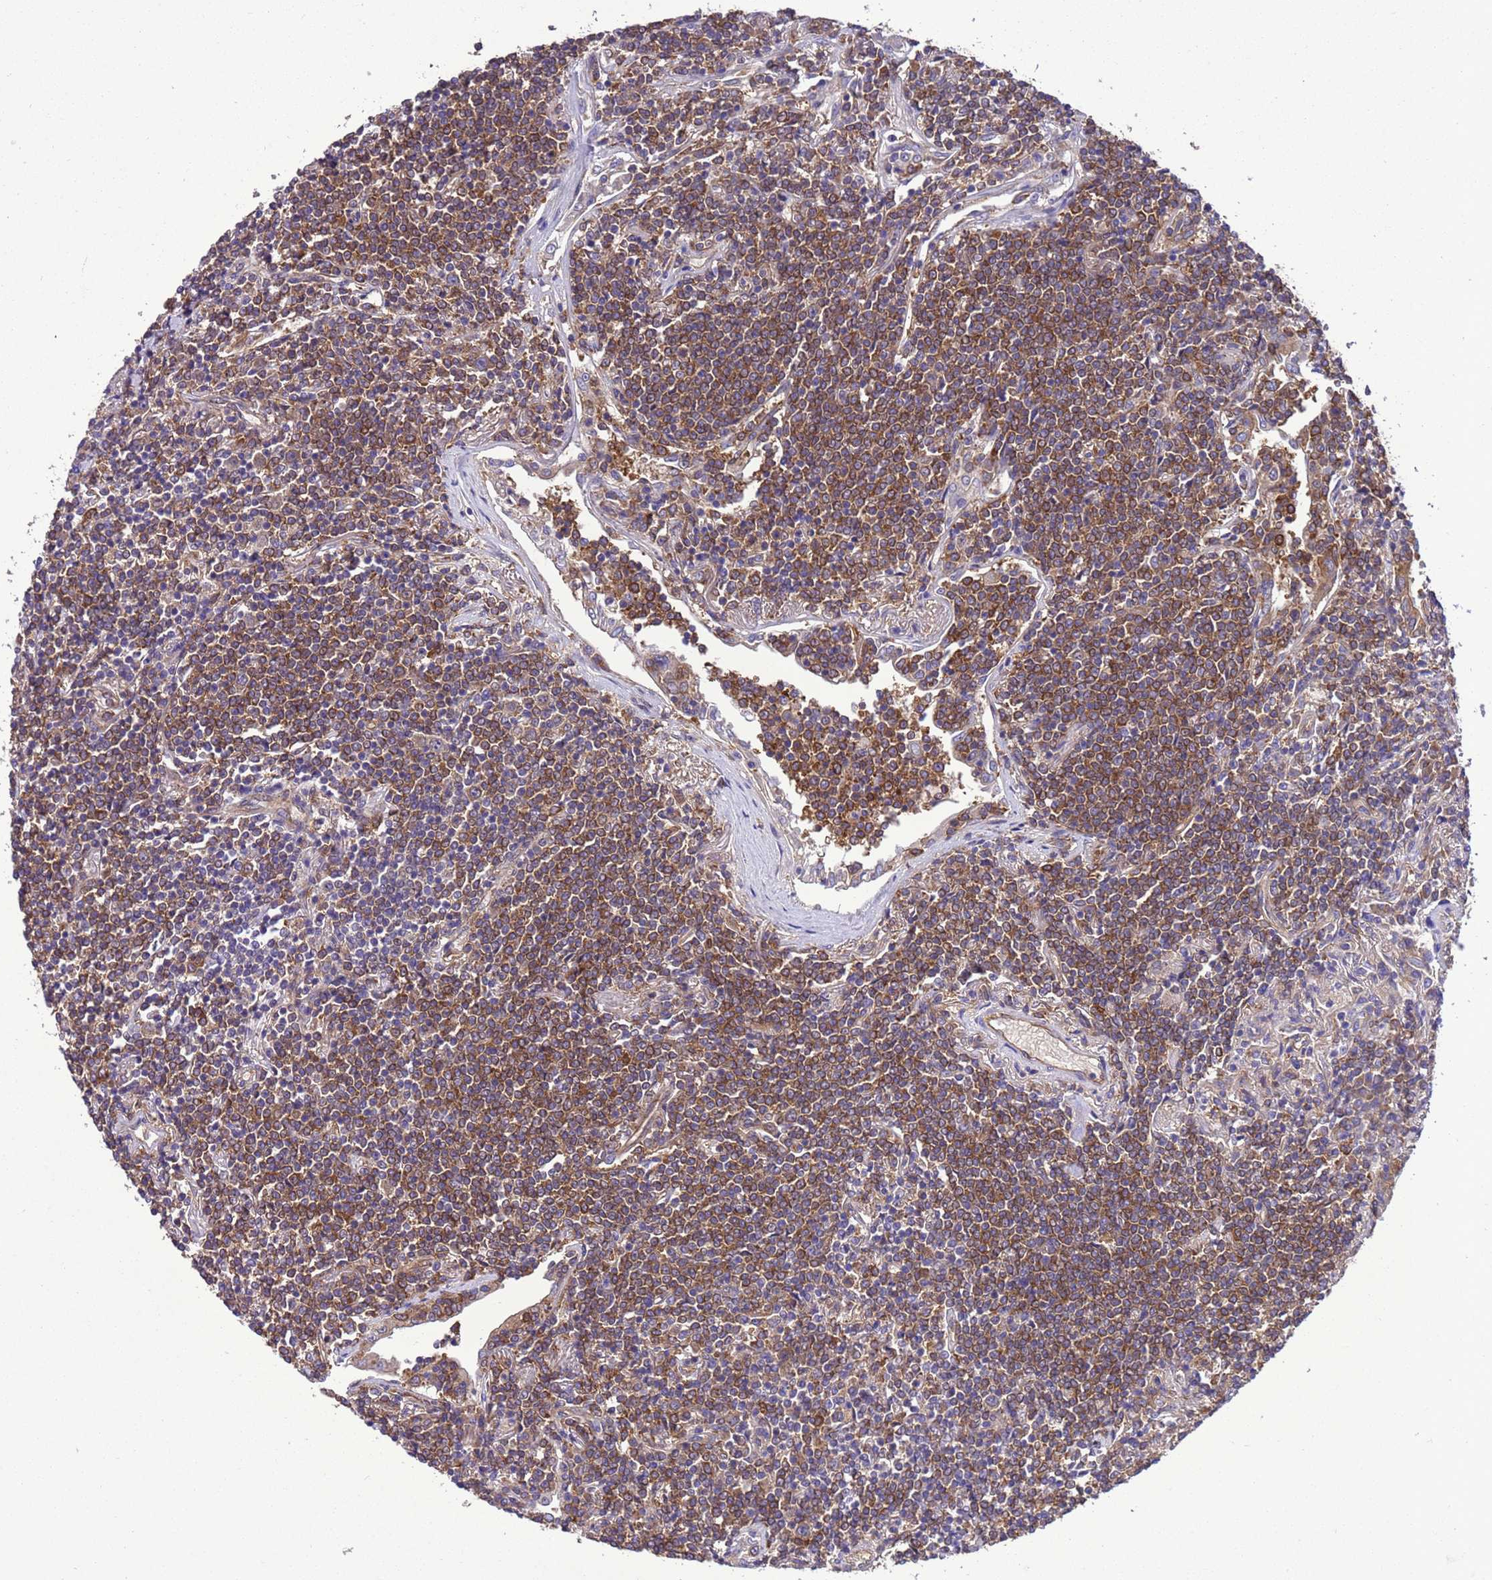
{"staining": {"intensity": "moderate", "quantity": ">75%", "location": "cytoplasmic/membranous"}, "tissue": "lymphoma", "cell_type": "Tumor cells", "image_type": "cancer", "snomed": [{"axis": "morphology", "description": "Malignant lymphoma, non-Hodgkin's type, Low grade"}, {"axis": "topography", "description": "Lung"}], "caption": "There is medium levels of moderate cytoplasmic/membranous expression in tumor cells of lymphoma, as demonstrated by immunohistochemical staining (brown color).", "gene": "RABEP2", "patient": {"sex": "female", "age": 71}}